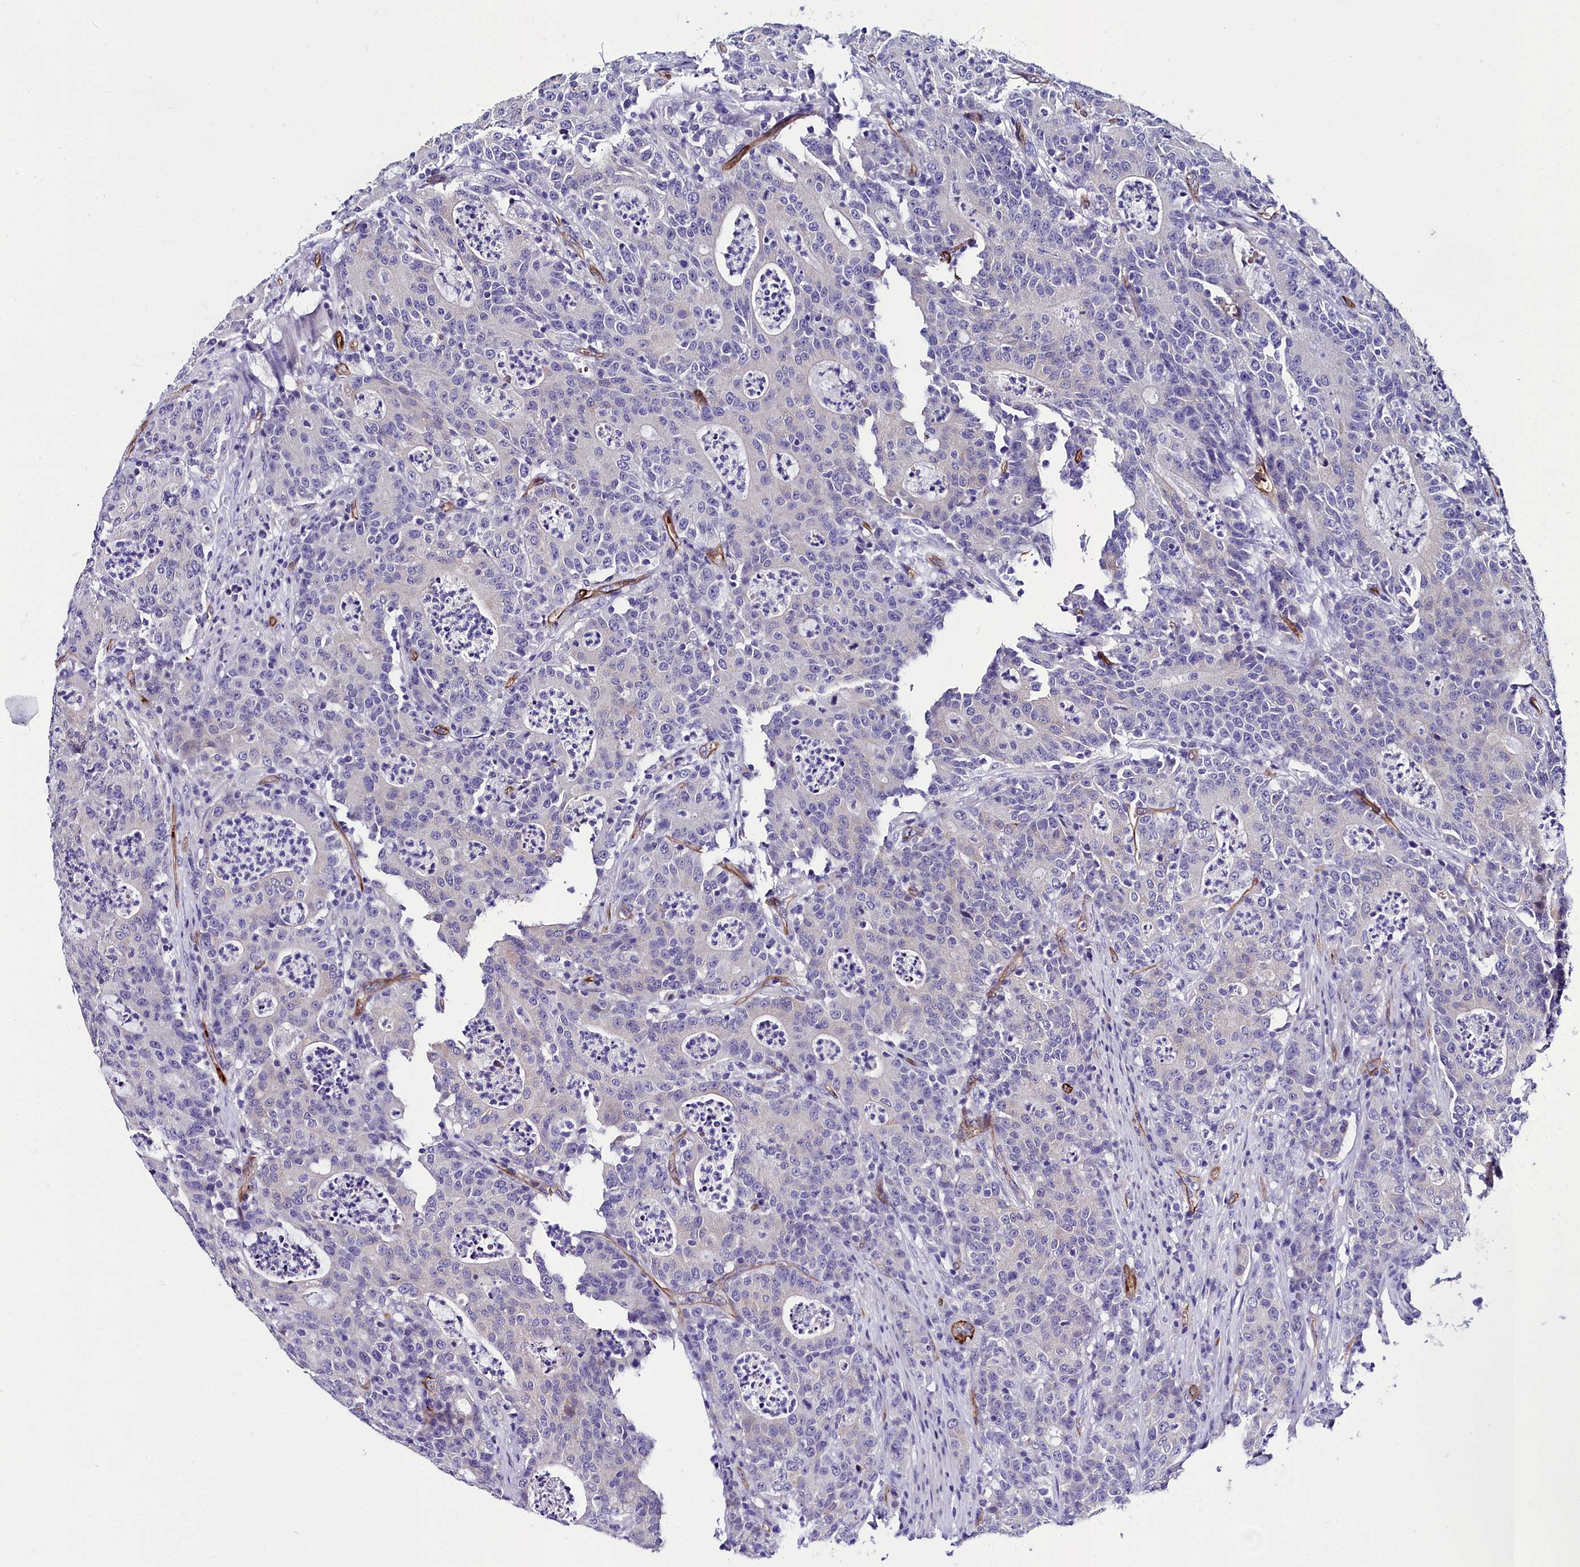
{"staining": {"intensity": "negative", "quantity": "none", "location": "none"}, "tissue": "colorectal cancer", "cell_type": "Tumor cells", "image_type": "cancer", "snomed": [{"axis": "morphology", "description": "Adenocarcinoma, NOS"}, {"axis": "topography", "description": "Colon"}], "caption": "Immunohistochemistry (IHC) of human adenocarcinoma (colorectal) demonstrates no positivity in tumor cells.", "gene": "CYP4F11", "patient": {"sex": "male", "age": 83}}